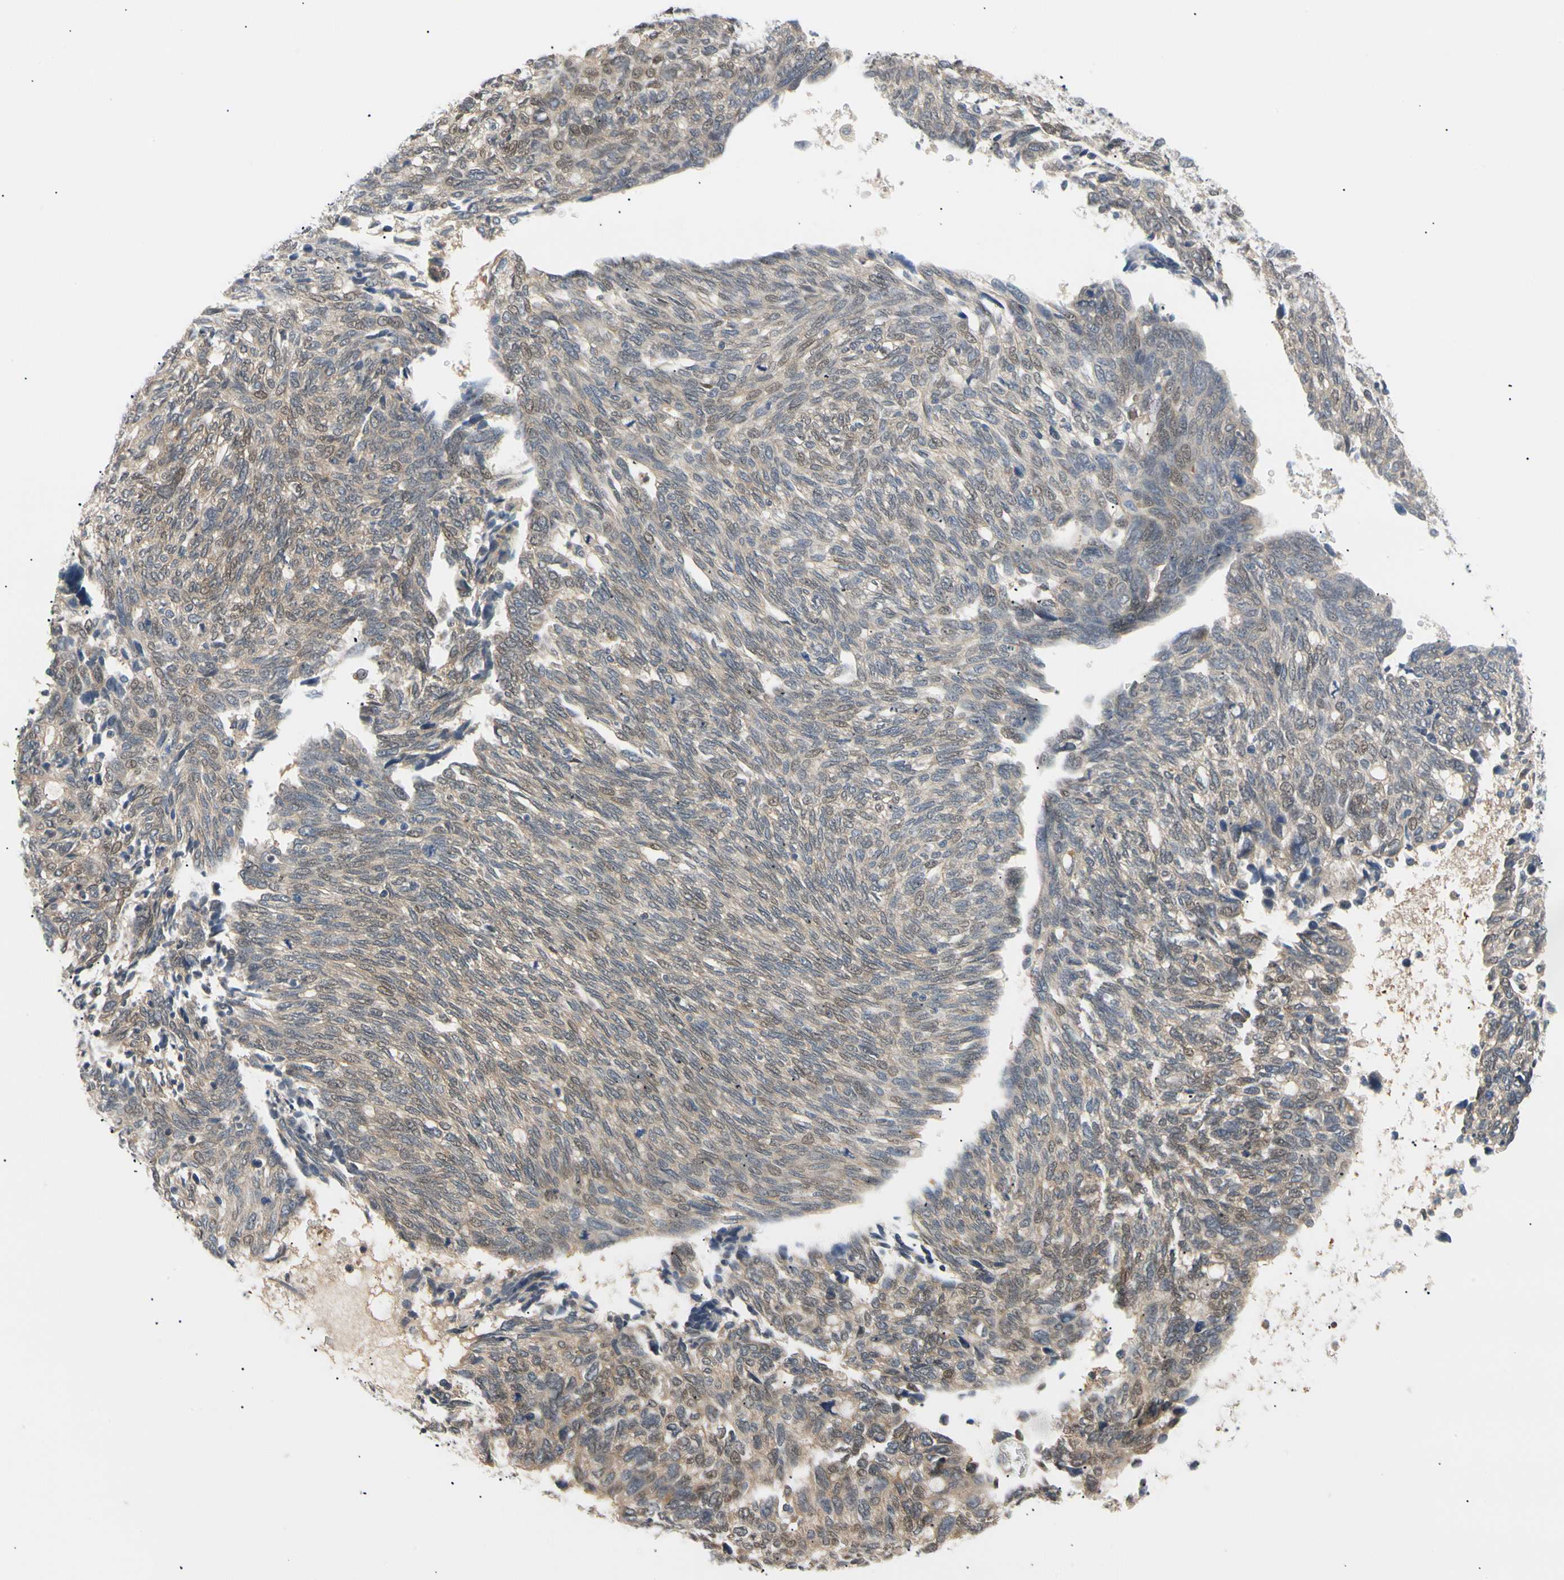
{"staining": {"intensity": "weak", "quantity": "25%-75%", "location": "cytoplasmic/membranous,nuclear"}, "tissue": "ovarian cancer", "cell_type": "Tumor cells", "image_type": "cancer", "snomed": [{"axis": "morphology", "description": "Cystadenocarcinoma, serous, NOS"}, {"axis": "topography", "description": "Ovary"}], "caption": "A histopathology image showing weak cytoplasmic/membranous and nuclear expression in approximately 25%-75% of tumor cells in ovarian cancer, as visualized by brown immunohistochemical staining.", "gene": "SEC23B", "patient": {"sex": "female", "age": 79}}